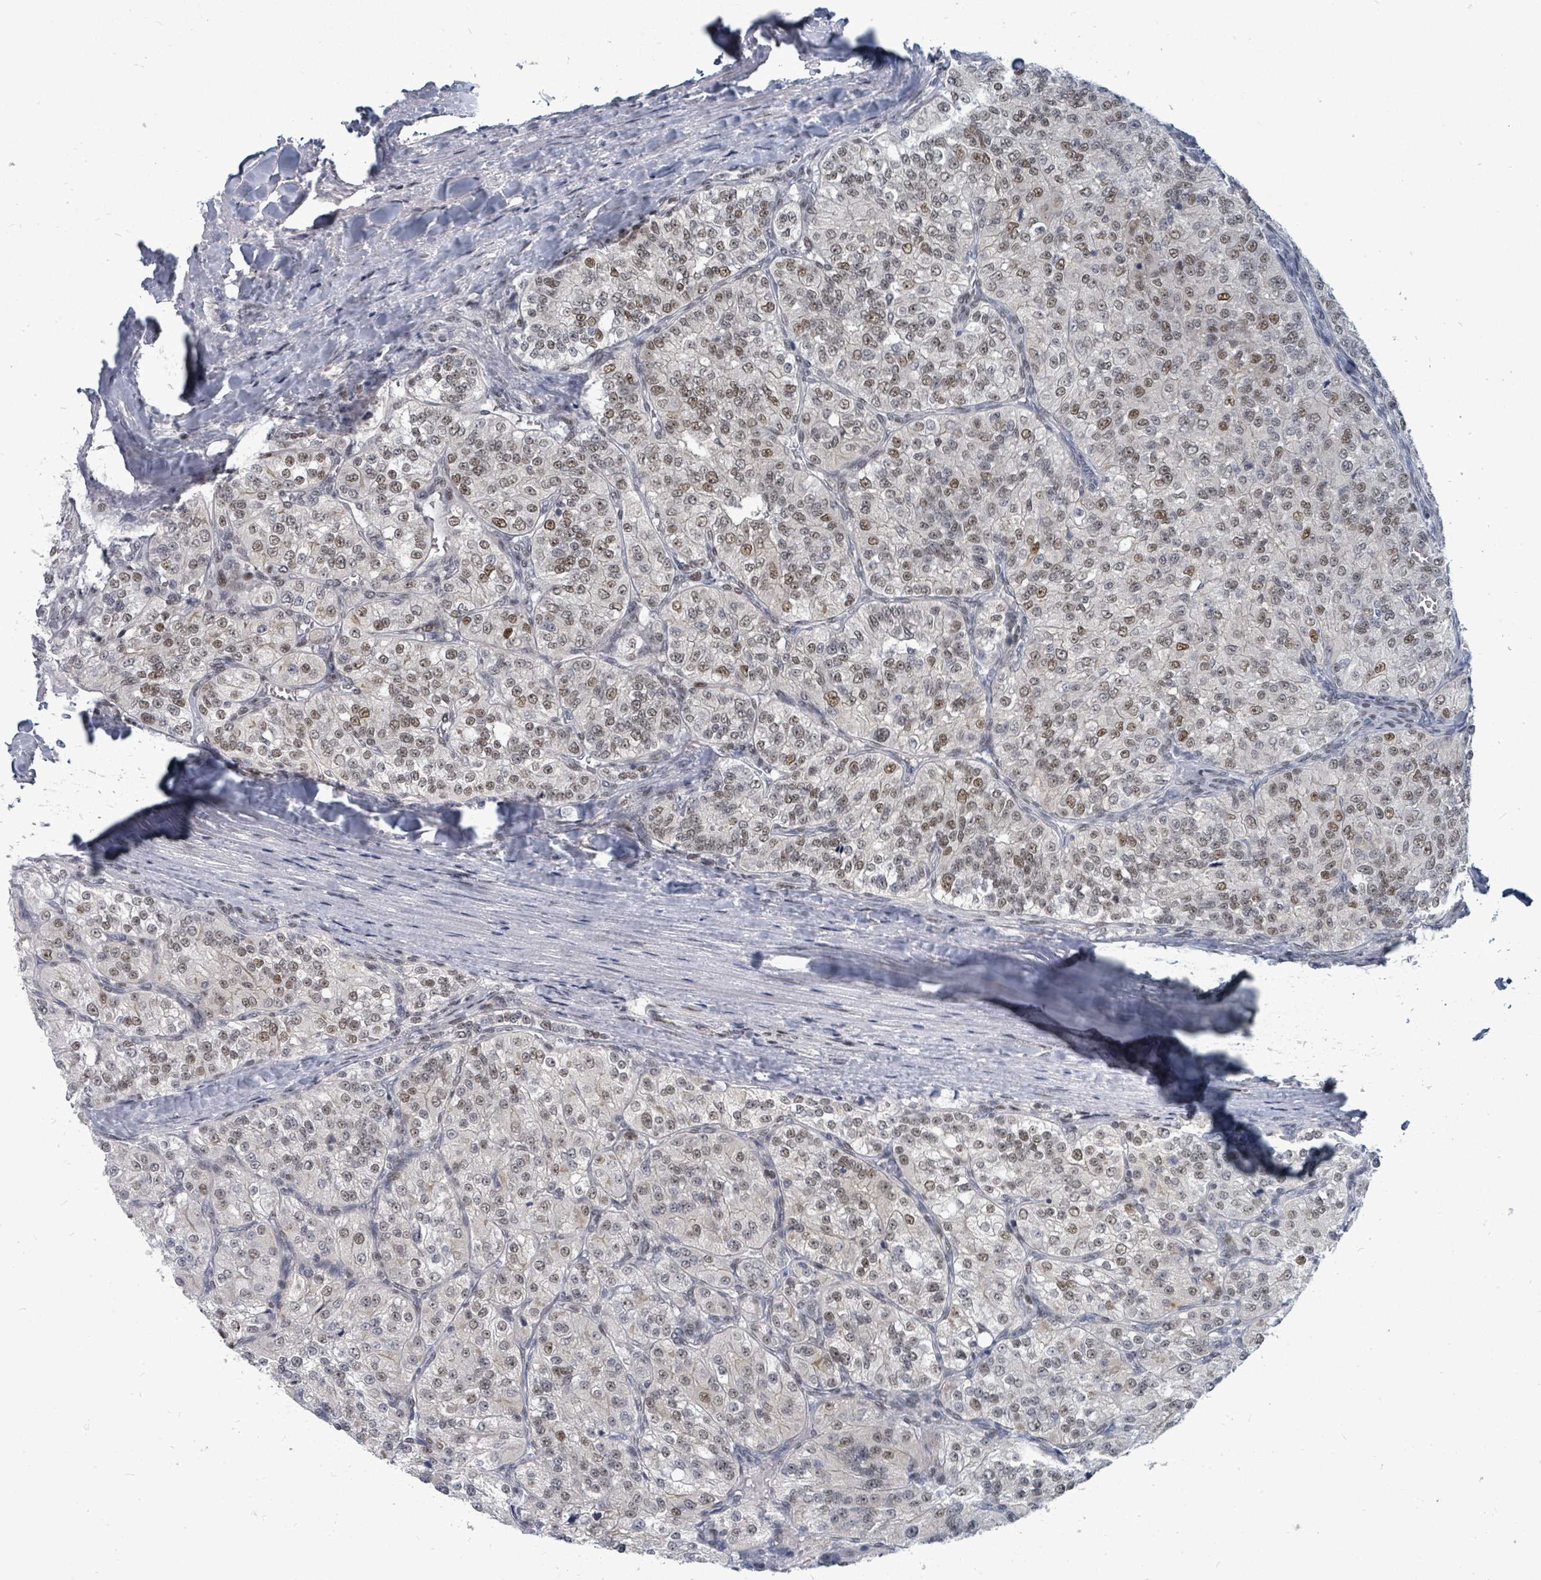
{"staining": {"intensity": "moderate", "quantity": ">75%", "location": "nuclear"}, "tissue": "renal cancer", "cell_type": "Tumor cells", "image_type": "cancer", "snomed": [{"axis": "morphology", "description": "Adenocarcinoma, NOS"}, {"axis": "topography", "description": "Kidney"}], "caption": "Immunohistochemistry photomicrograph of renal cancer stained for a protein (brown), which displays medium levels of moderate nuclear positivity in about >75% of tumor cells.", "gene": "UCK1", "patient": {"sex": "female", "age": 63}}